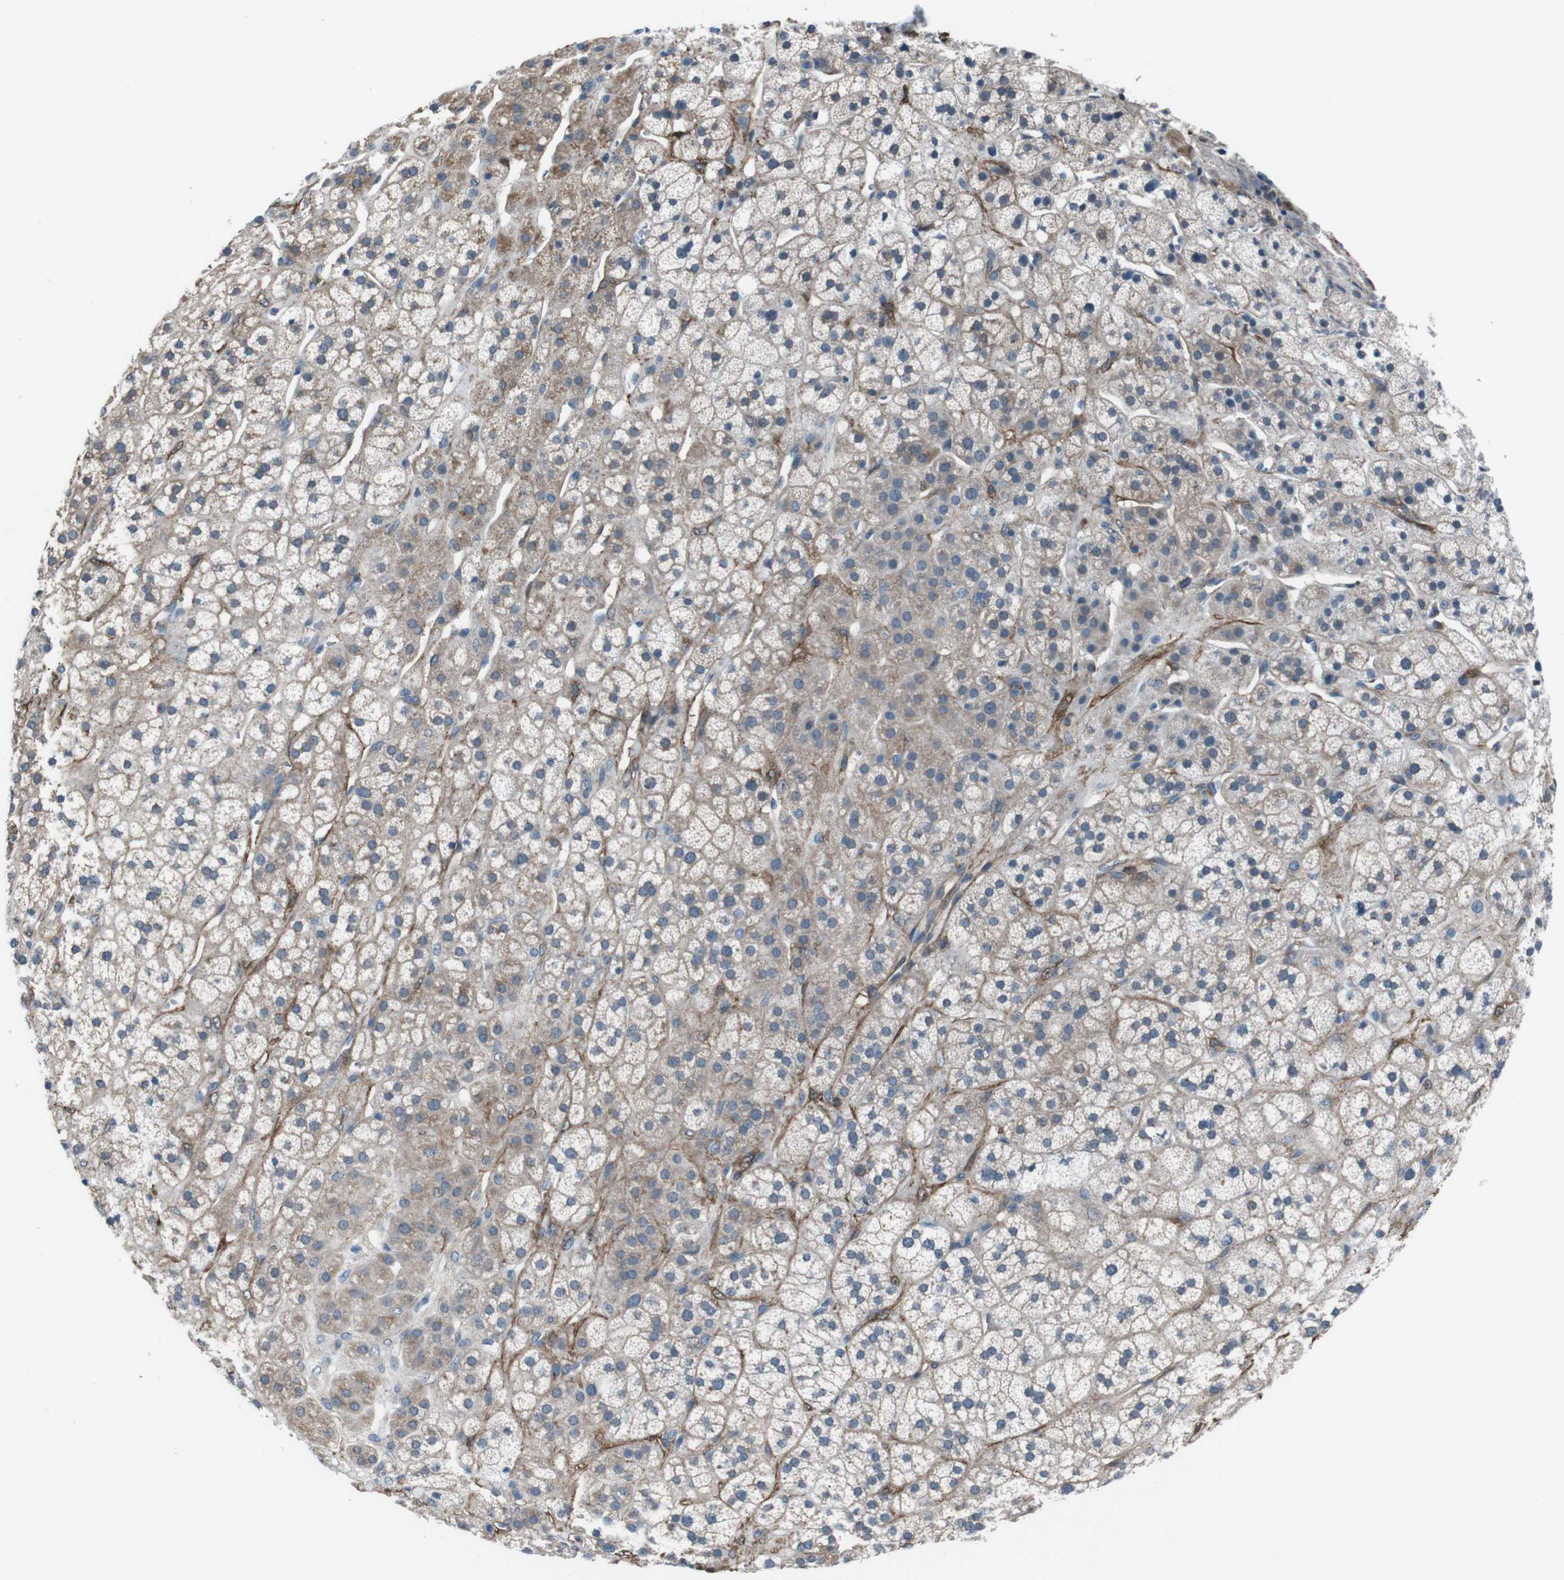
{"staining": {"intensity": "moderate", "quantity": "25%-75%", "location": "cytoplasmic/membranous"}, "tissue": "adrenal gland", "cell_type": "Glandular cells", "image_type": "normal", "snomed": [{"axis": "morphology", "description": "Normal tissue, NOS"}, {"axis": "topography", "description": "Adrenal gland"}], "caption": "Immunohistochemistry (IHC) (DAB) staining of benign human adrenal gland exhibits moderate cytoplasmic/membranous protein expression in about 25%-75% of glandular cells. Nuclei are stained in blue.", "gene": "PDLIM5", "patient": {"sex": "male", "age": 56}}